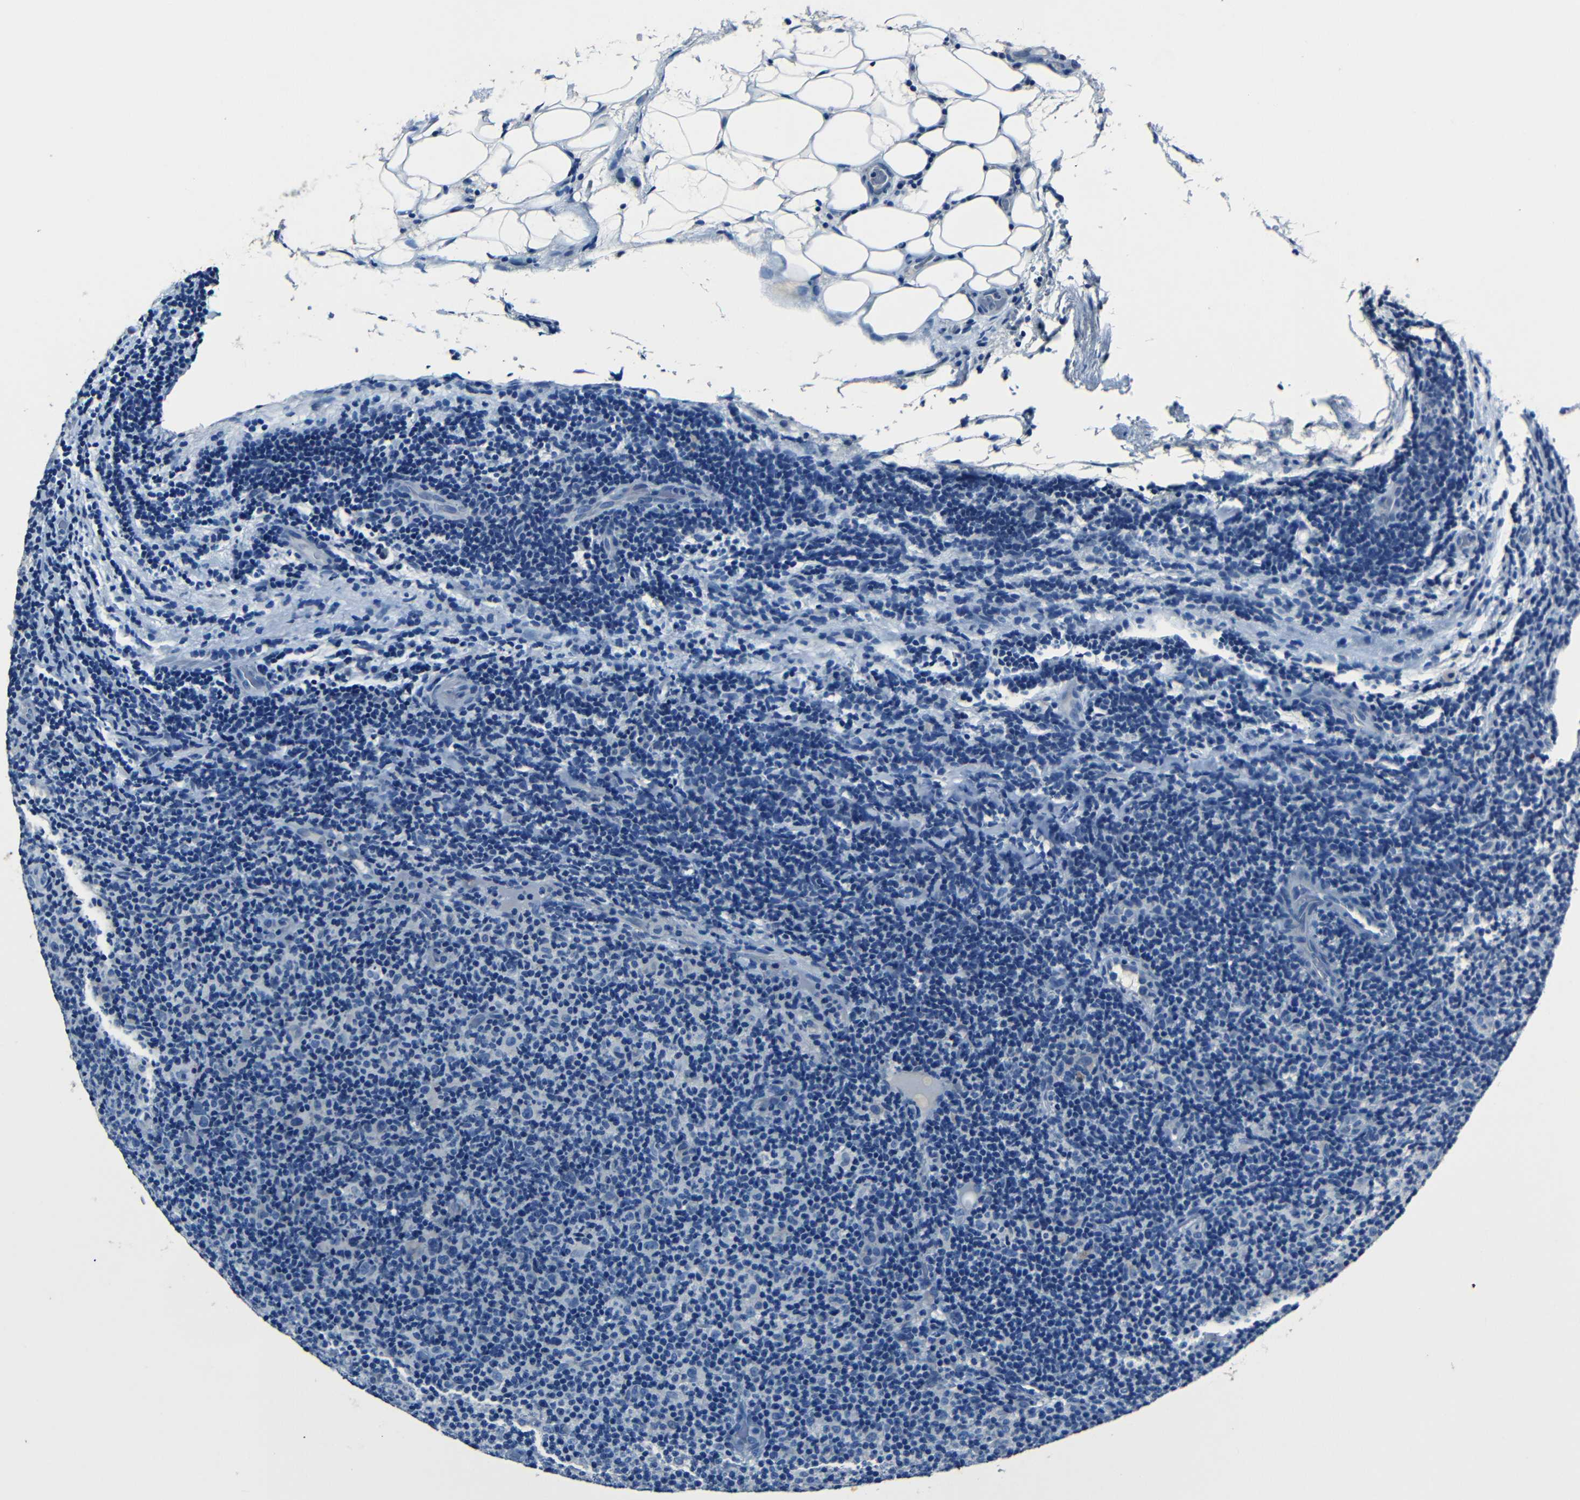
{"staining": {"intensity": "negative", "quantity": "none", "location": "none"}, "tissue": "lymphoma", "cell_type": "Tumor cells", "image_type": "cancer", "snomed": [{"axis": "morphology", "description": "Malignant lymphoma, non-Hodgkin's type, Low grade"}, {"axis": "topography", "description": "Lymph node"}], "caption": "The image exhibits no staining of tumor cells in lymphoma.", "gene": "NCMAP", "patient": {"sex": "male", "age": 83}}